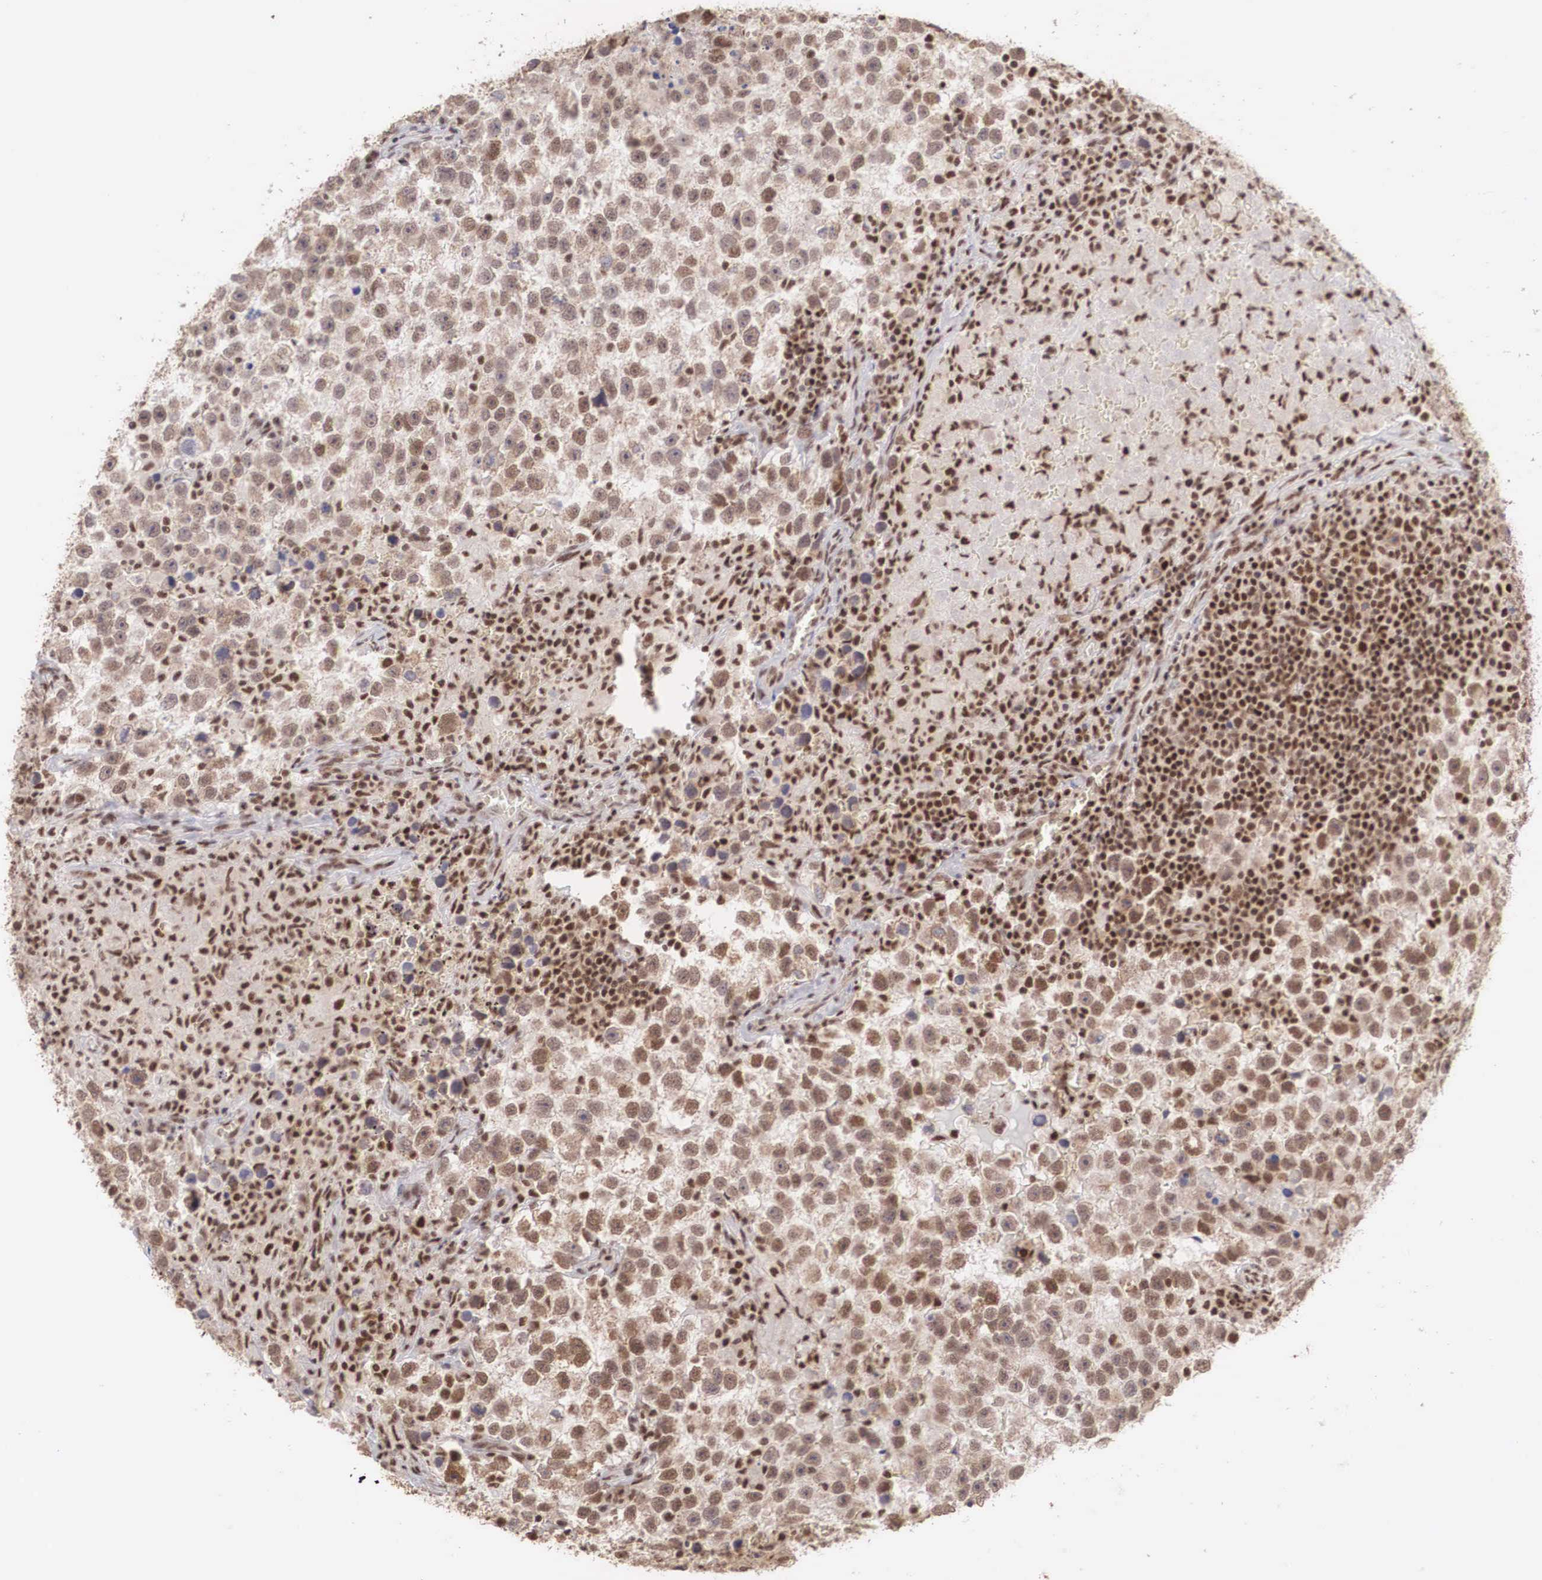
{"staining": {"intensity": "moderate", "quantity": "25%-75%", "location": "nuclear"}, "tissue": "testis cancer", "cell_type": "Tumor cells", "image_type": "cancer", "snomed": [{"axis": "morphology", "description": "Seminoma, NOS"}, {"axis": "topography", "description": "Testis"}], "caption": "Moderate nuclear protein positivity is identified in about 25%-75% of tumor cells in testis seminoma.", "gene": "HTATSF1", "patient": {"sex": "male", "age": 33}}